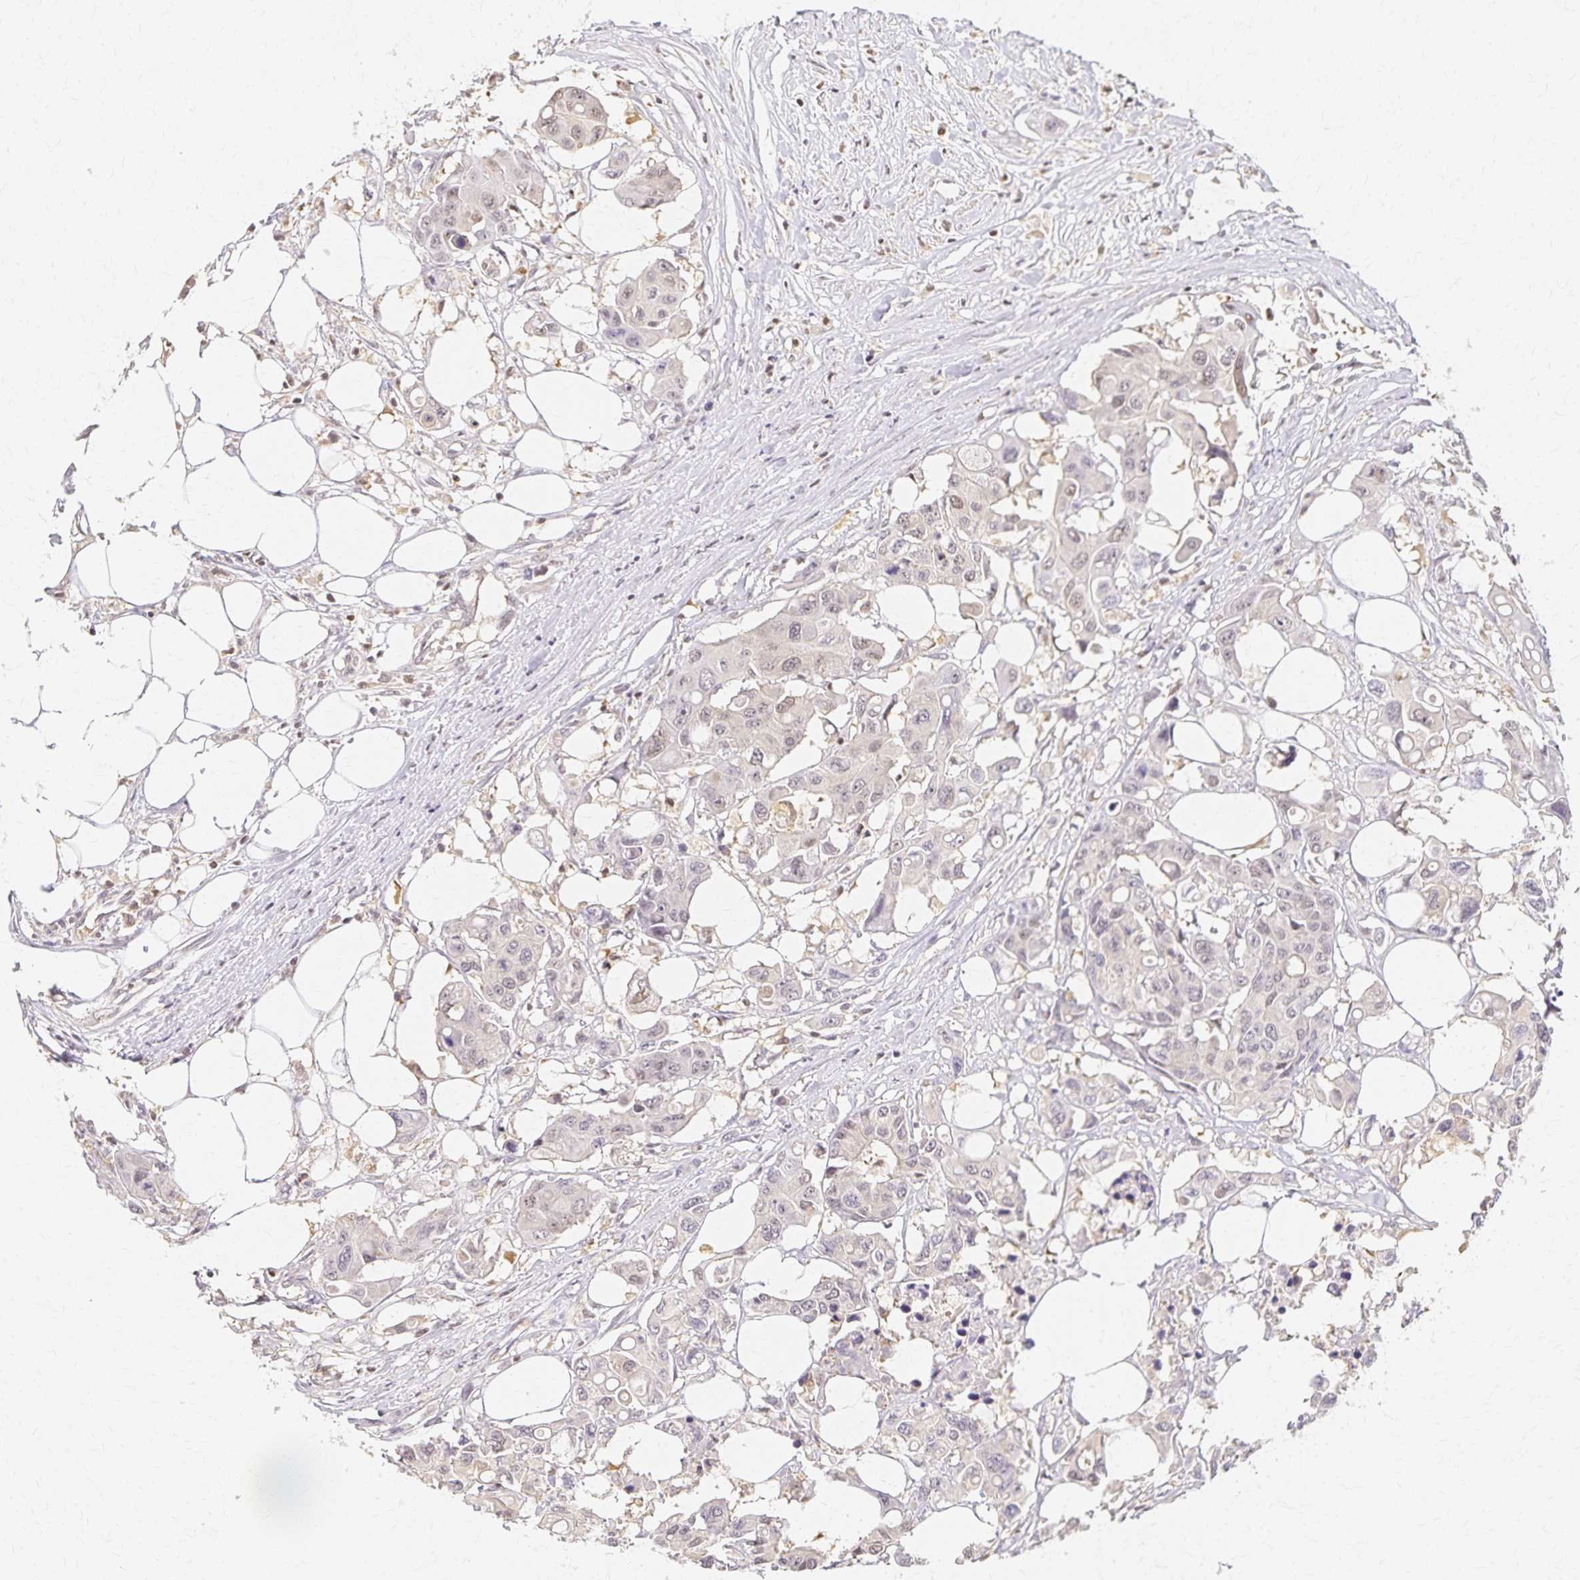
{"staining": {"intensity": "negative", "quantity": "none", "location": "none"}, "tissue": "colorectal cancer", "cell_type": "Tumor cells", "image_type": "cancer", "snomed": [{"axis": "morphology", "description": "Adenocarcinoma, NOS"}, {"axis": "topography", "description": "Colon"}], "caption": "IHC photomicrograph of colorectal cancer stained for a protein (brown), which reveals no expression in tumor cells.", "gene": "AZGP1", "patient": {"sex": "male", "age": 77}}